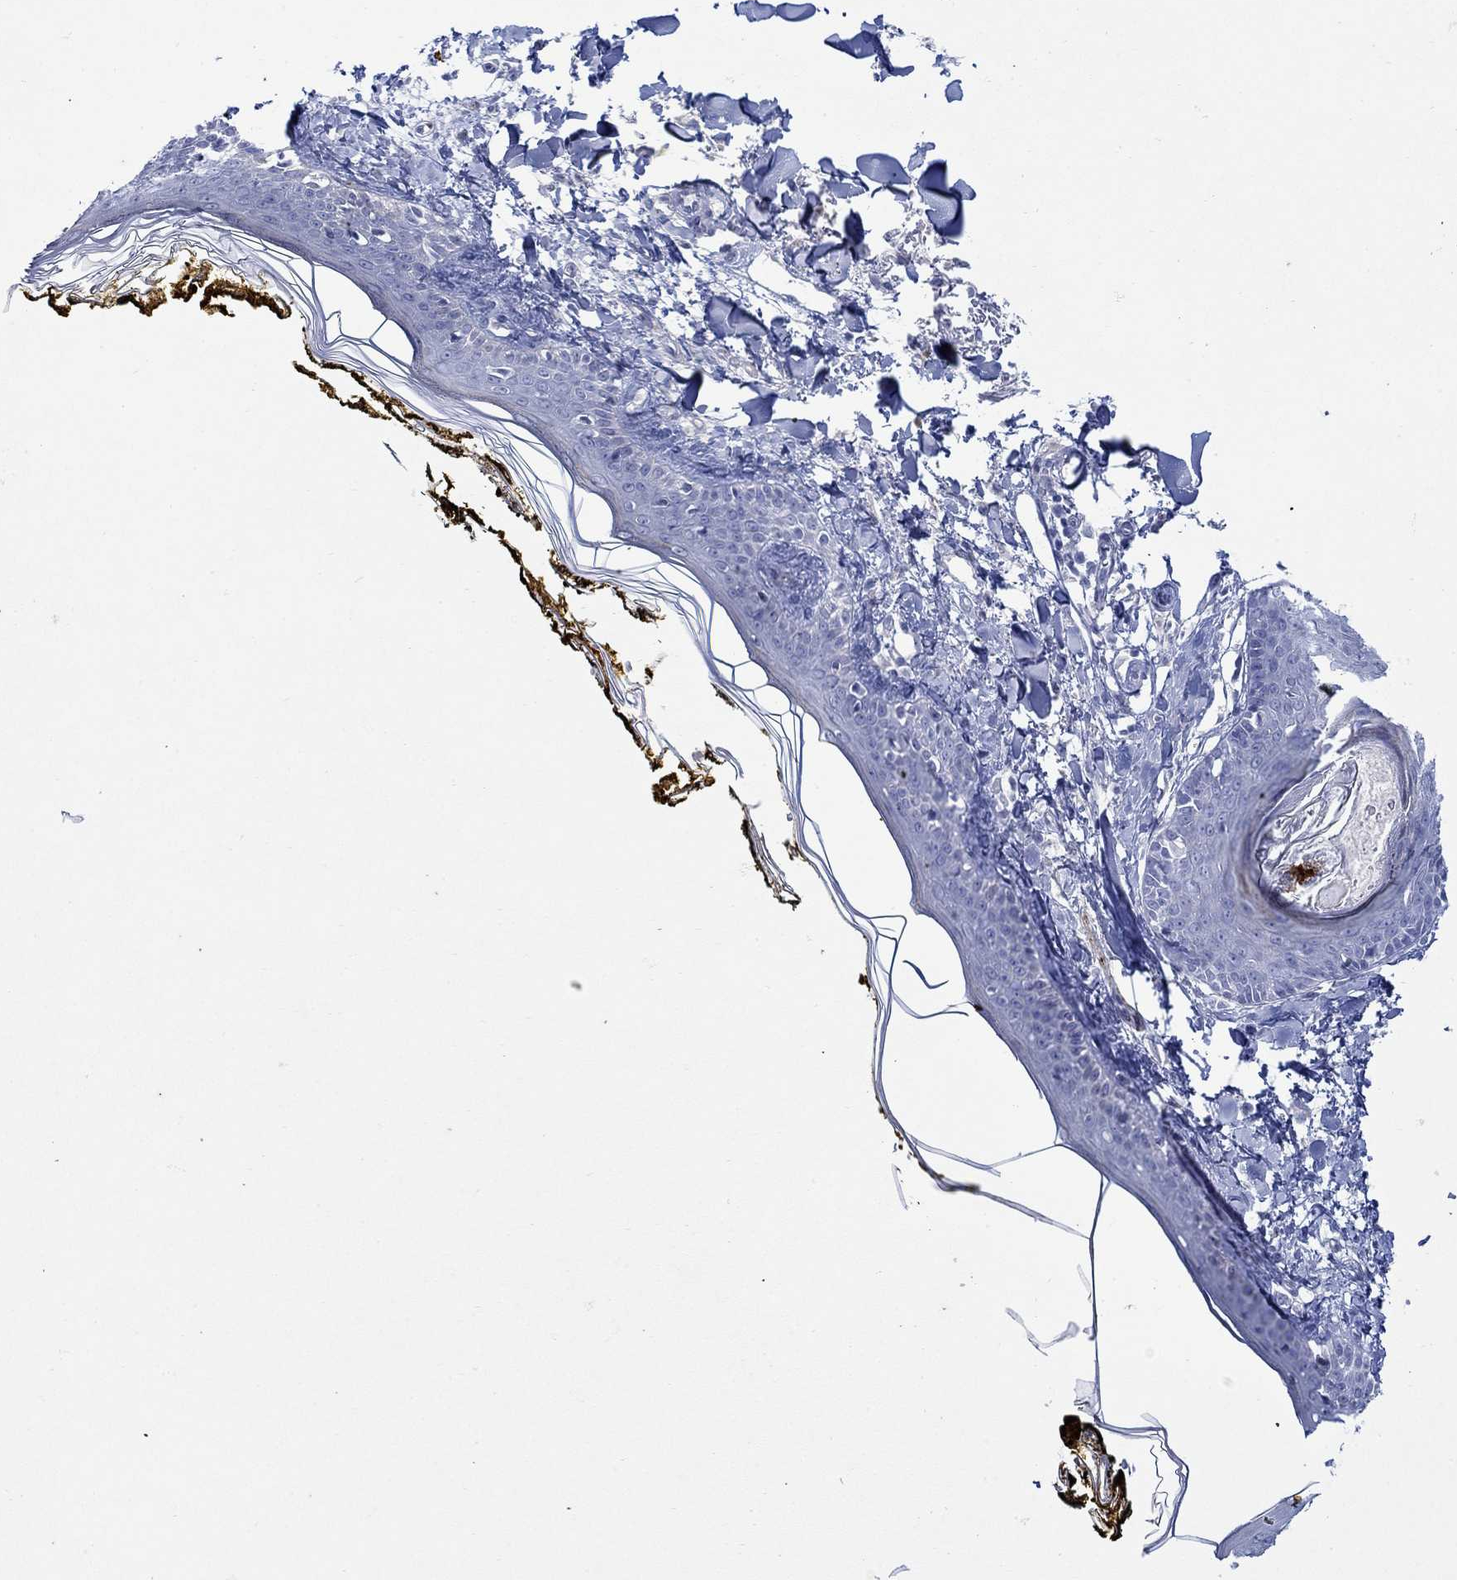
{"staining": {"intensity": "negative", "quantity": "none", "location": "none"}, "tissue": "skin", "cell_type": "Fibroblasts", "image_type": "normal", "snomed": [{"axis": "morphology", "description": "Normal tissue, NOS"}, {"axis": "topography", "description": "Skin"}], "caption": "Protein analysis of benign skin reveals no significant staining in fibroblasts.", "gene": "KSR2", "patient": {"sex": "male", "age": 76}}